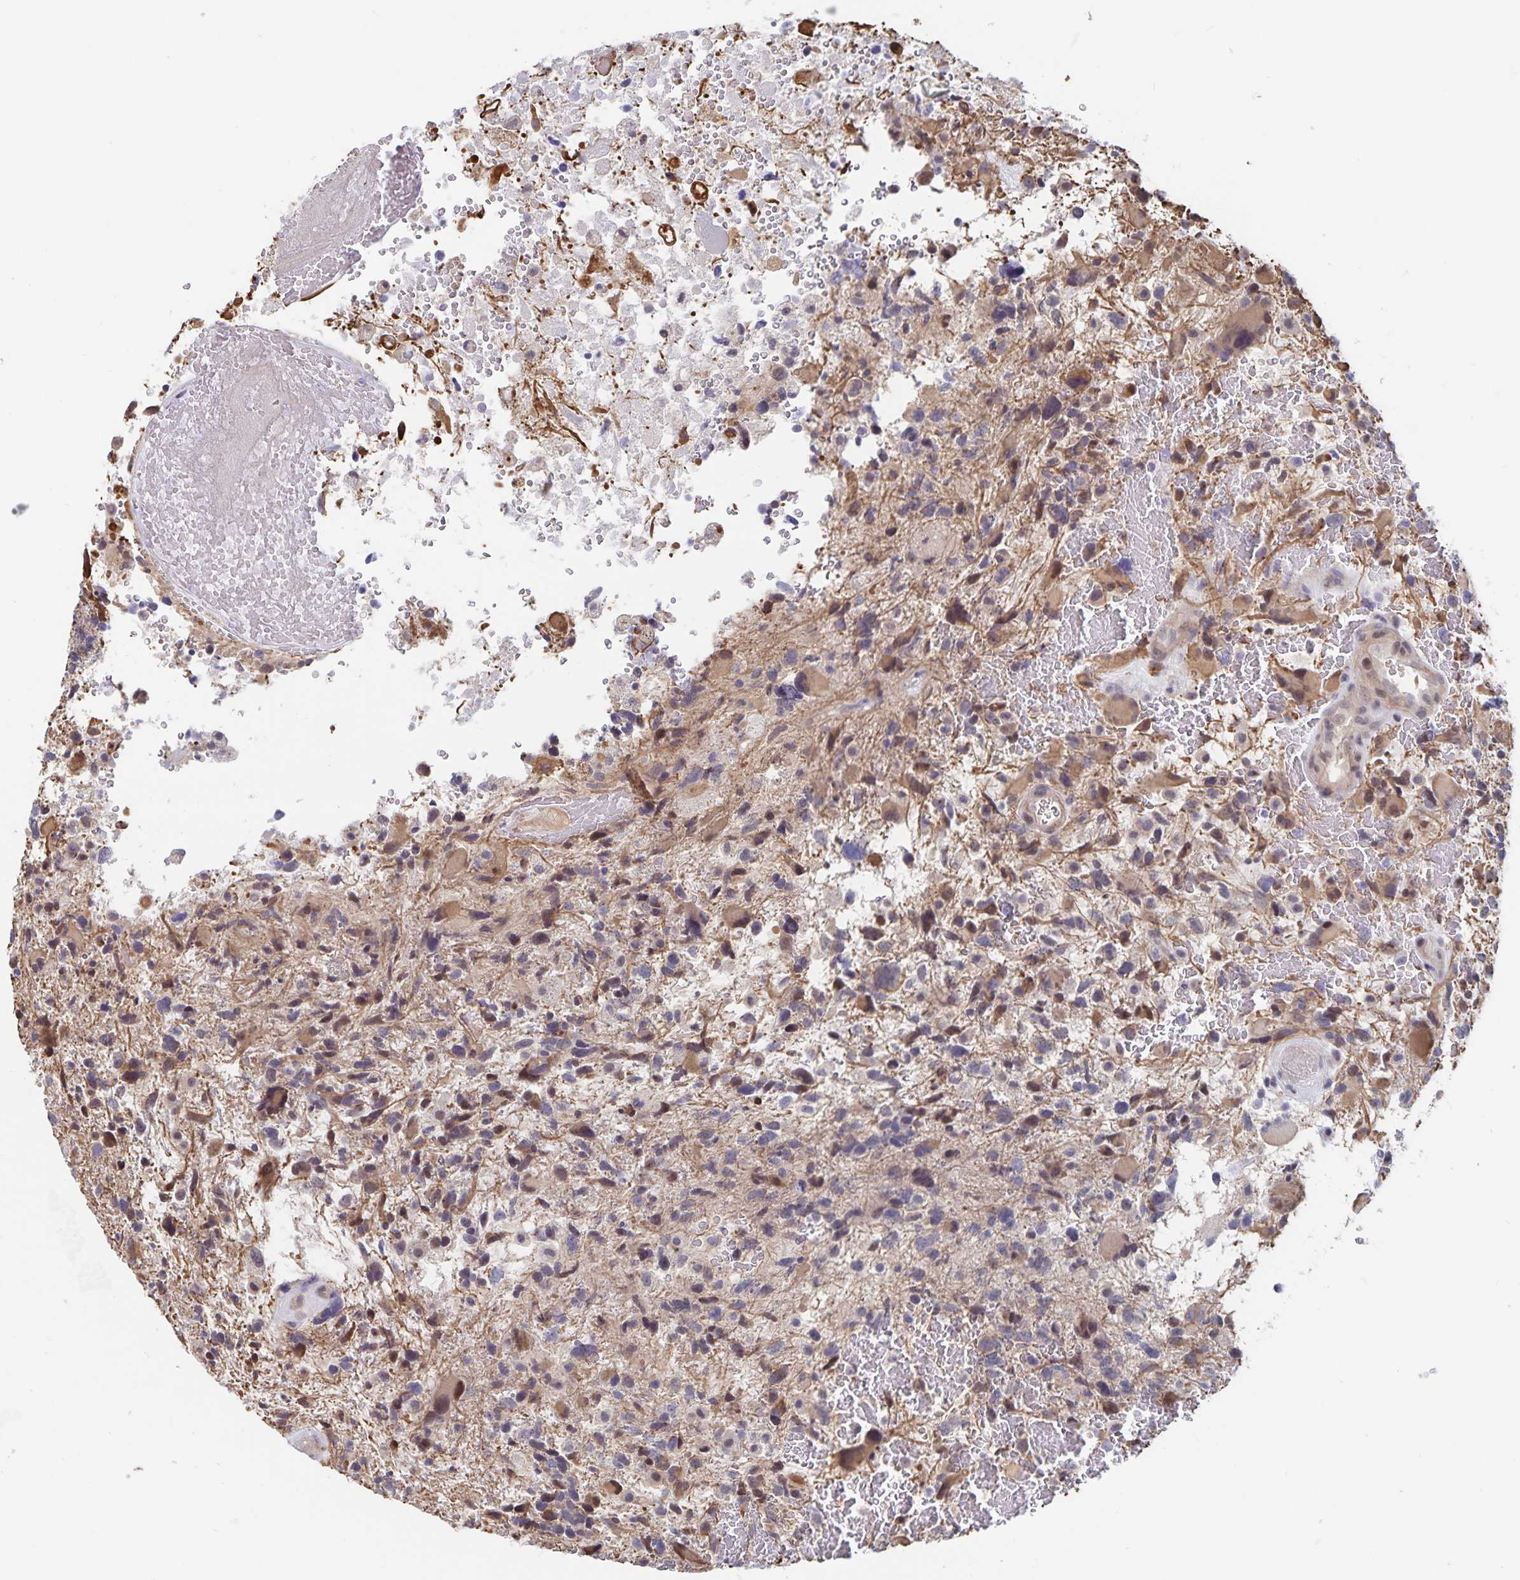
{"staining": {"intensity": "moderate", "quantity": "<25%", "location": "cytoplasmic/membranous,nuclear"}, "tissue": "glioma", "cell_type": "Tumor cells", "image_type": "cancer", "snomed": [{"axis": "morphology", "description": "Glioma, malignant, High grade"}, {"axis": "topography", "description": "Brain"}], "caption": "Immunohistochemistry photomicrograph of human malignant glioma (high-grade) stained for a protein (brown), which reveals low levels of moderate cytoplasmic/membranous and nuclear positivity in about <25% of tumor cells.", "gene": "BAG6", "patient": {"sex": "female", "age": 71}}